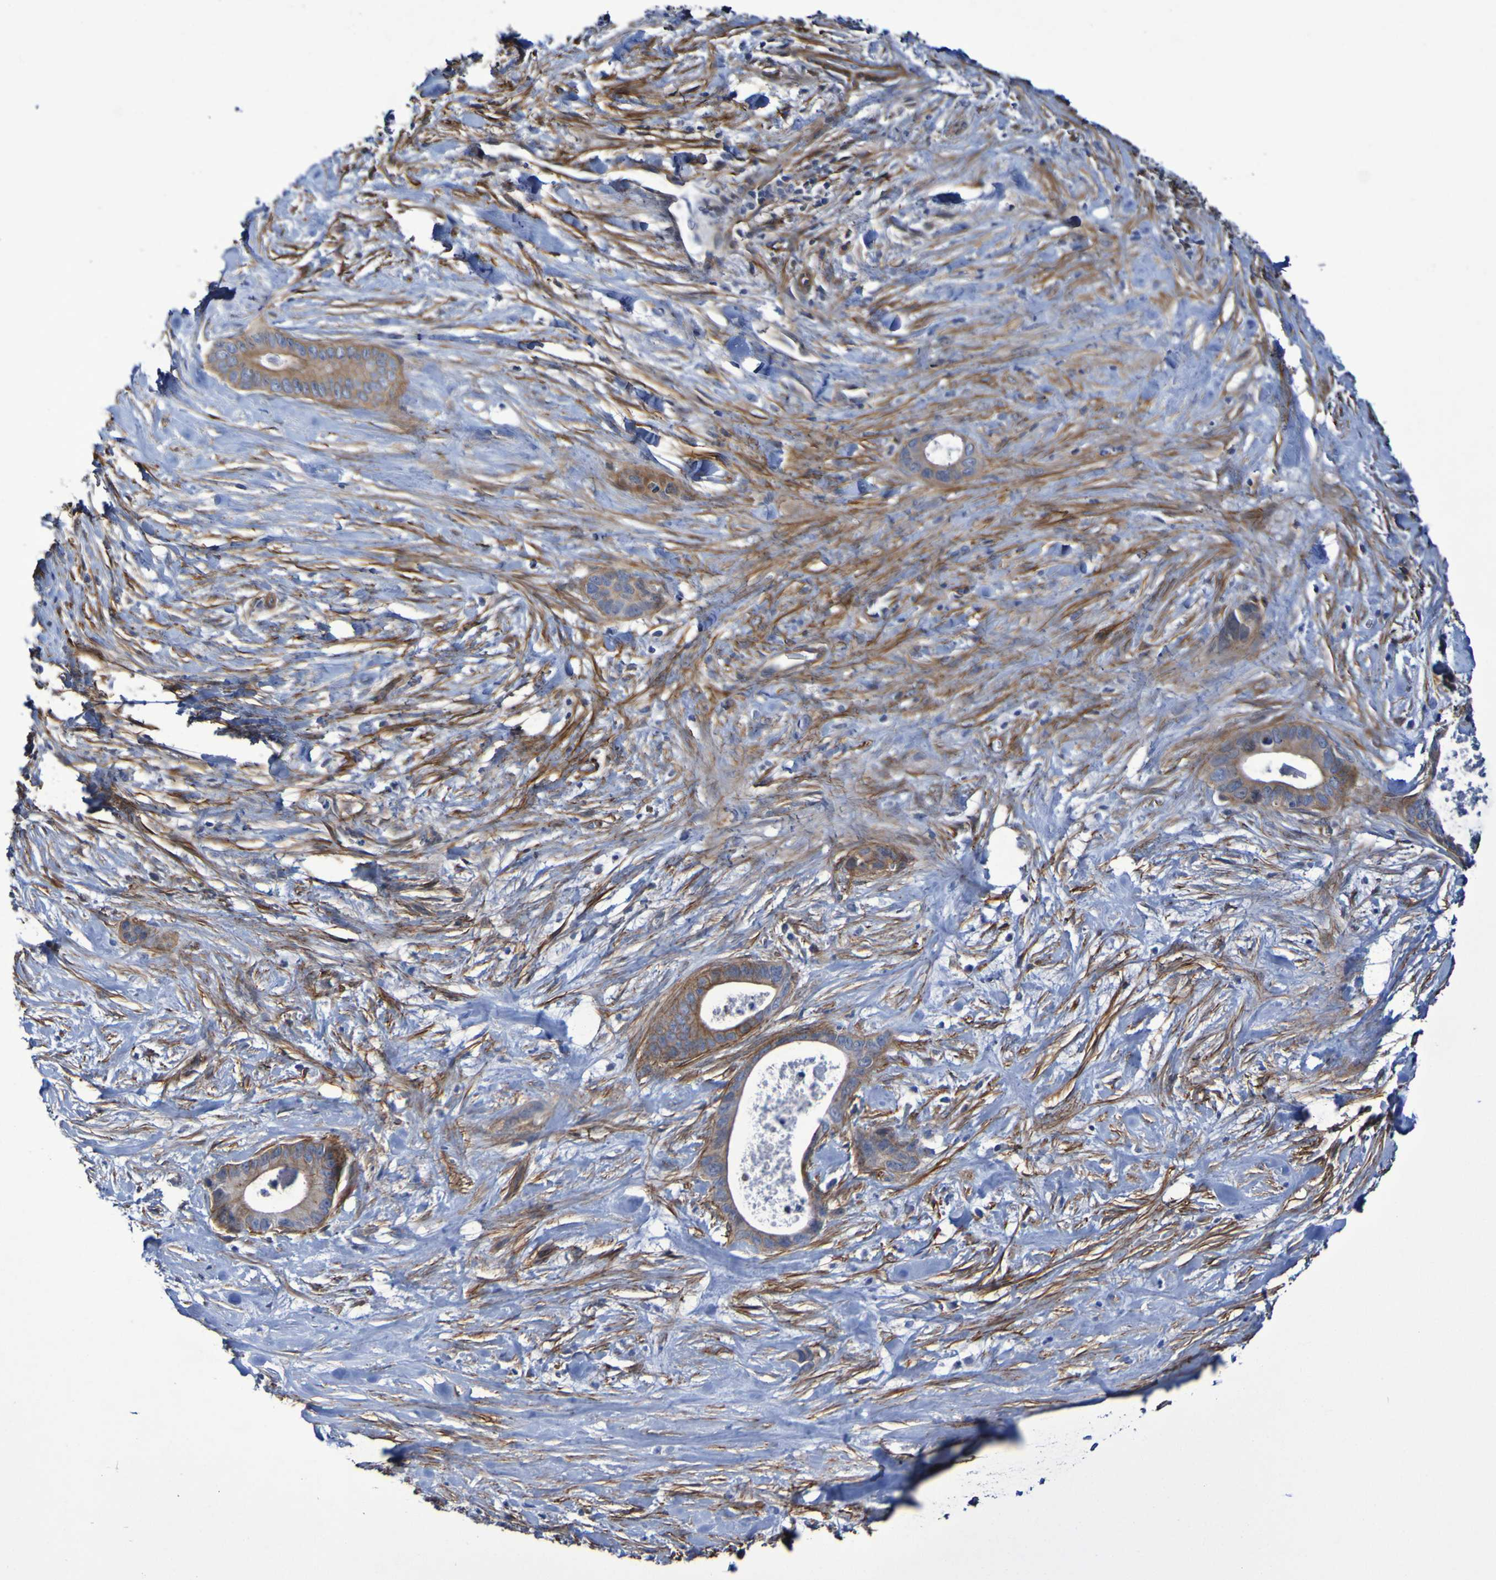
{"staining": {"intensity": "moderate", "quantity": ">75%", "location": "cytoplasmic/membranous"}, "tissue": "liver cancer", "cell_type": "Tumor cells", "image_type": "cancer", "snomed": [{"axis": "morphology", "description": "Cholangiocarcinoma"}, {"axis": "topography", "description": "Liver"}], "caption": "Tumor cells display moderate cytoplasmic/membranous expression in approximately >75% of cells in liver cancer. The protein of interest is stained brown, and the nuclei are stained in blue (DAB (3,3'-diaminobenzidine) IHC with brightfield microscopy, high magnification).", "gene": "LPP", "patient": {"sex": "female", "age": 55}}